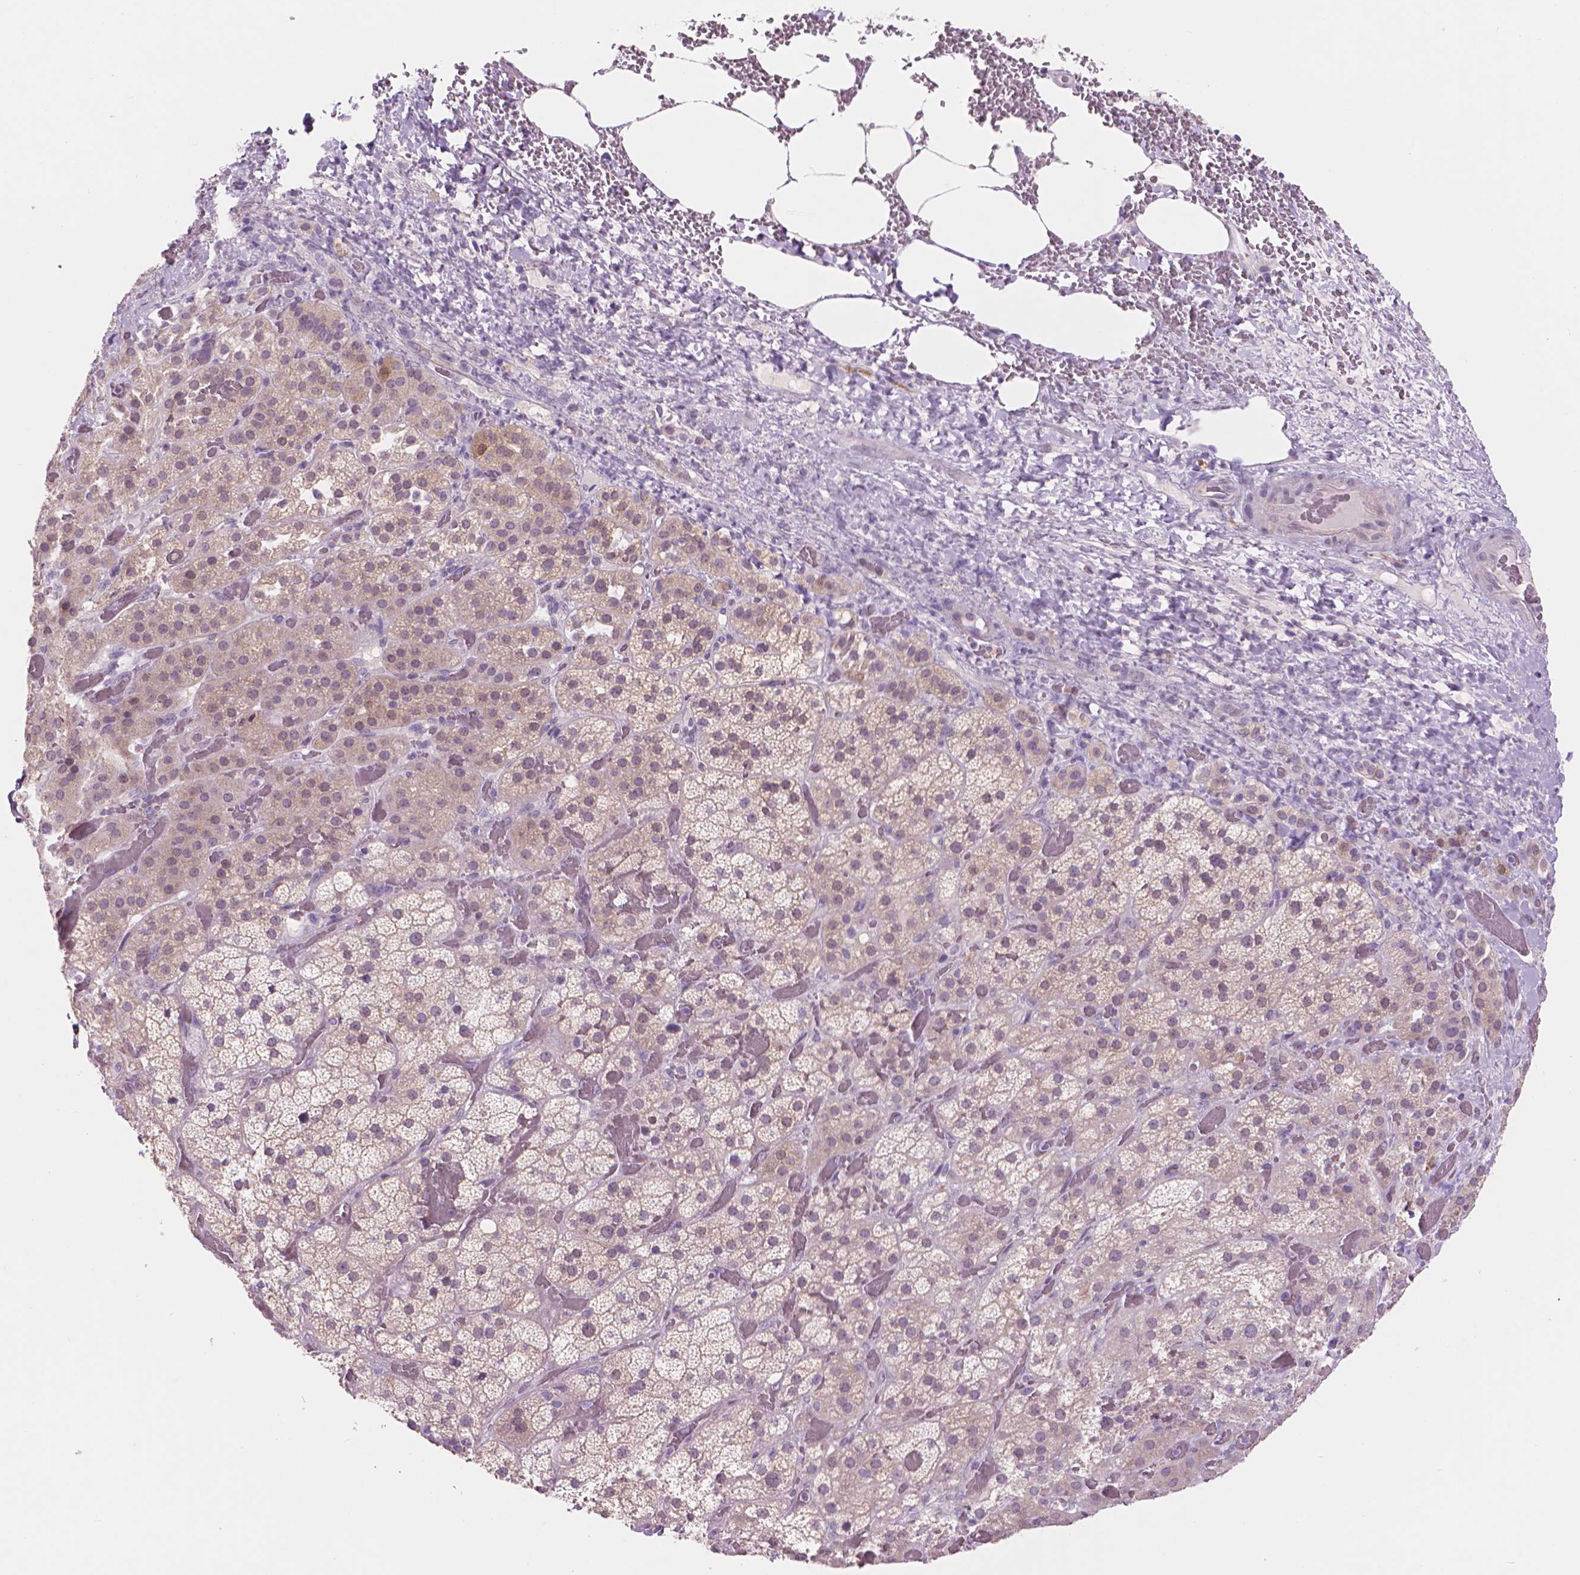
{"staining": {"intensity": "weak", "quantity": "<25%", "location": "cytoplasmic/membranous"}, "tissue": "adrenal gland", "cell_type": "Glandular cells", "image_type": "normal", "snomed": [{"axis": "morphology", "description": "Normal tissue, NOS"}, {"axis": "topography", "description": "Adrenal gland"}], "caption": "Immunohistochemistry of benign adrenal gland demonstrates no staining in glandular cells.", "gene": "ENO2", "patient": {"sex": "male", "age": 57}}